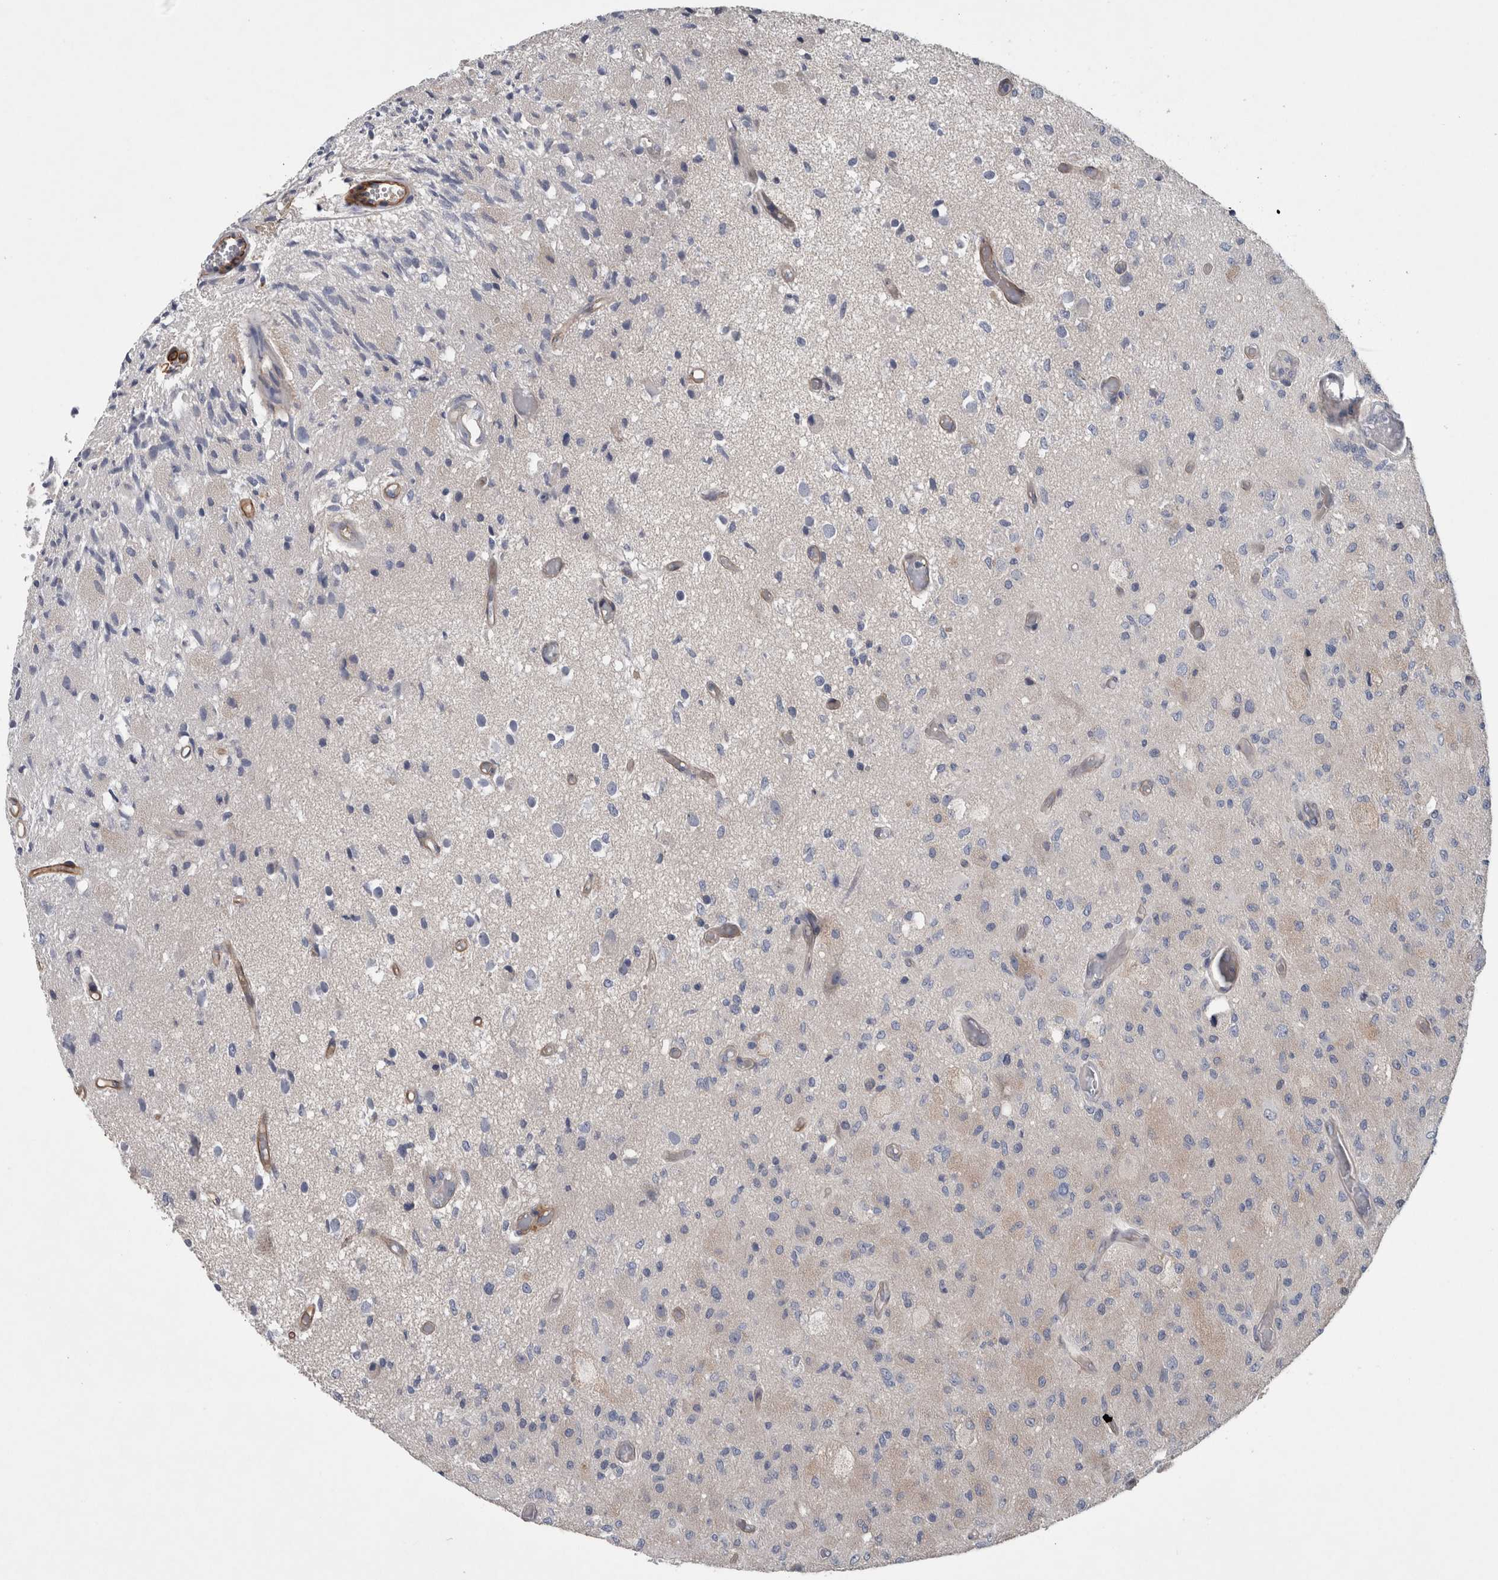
{"staining": {"intensity": "negative", "quantity": "none", "location": "none"}, "tissue": "glioma", "cell_type": "Tumor cells", "image_type": "cancer", "snomed": [{"axis": "morphology", "description": "Normal tissue, NOS"}, {"axis": "morphology", "description": "Glioma, malignant, High grade"}, {"axis": "topography", "description": "Cerebral cortex"}], "caption": "The immunohistochemistry (IHC) photomicrograph has no significant expression in tumor cells of high-grade glioma (malignant) tissue.", "gene": "BCAM", "patient": {"sex": "male", "age": 77}}